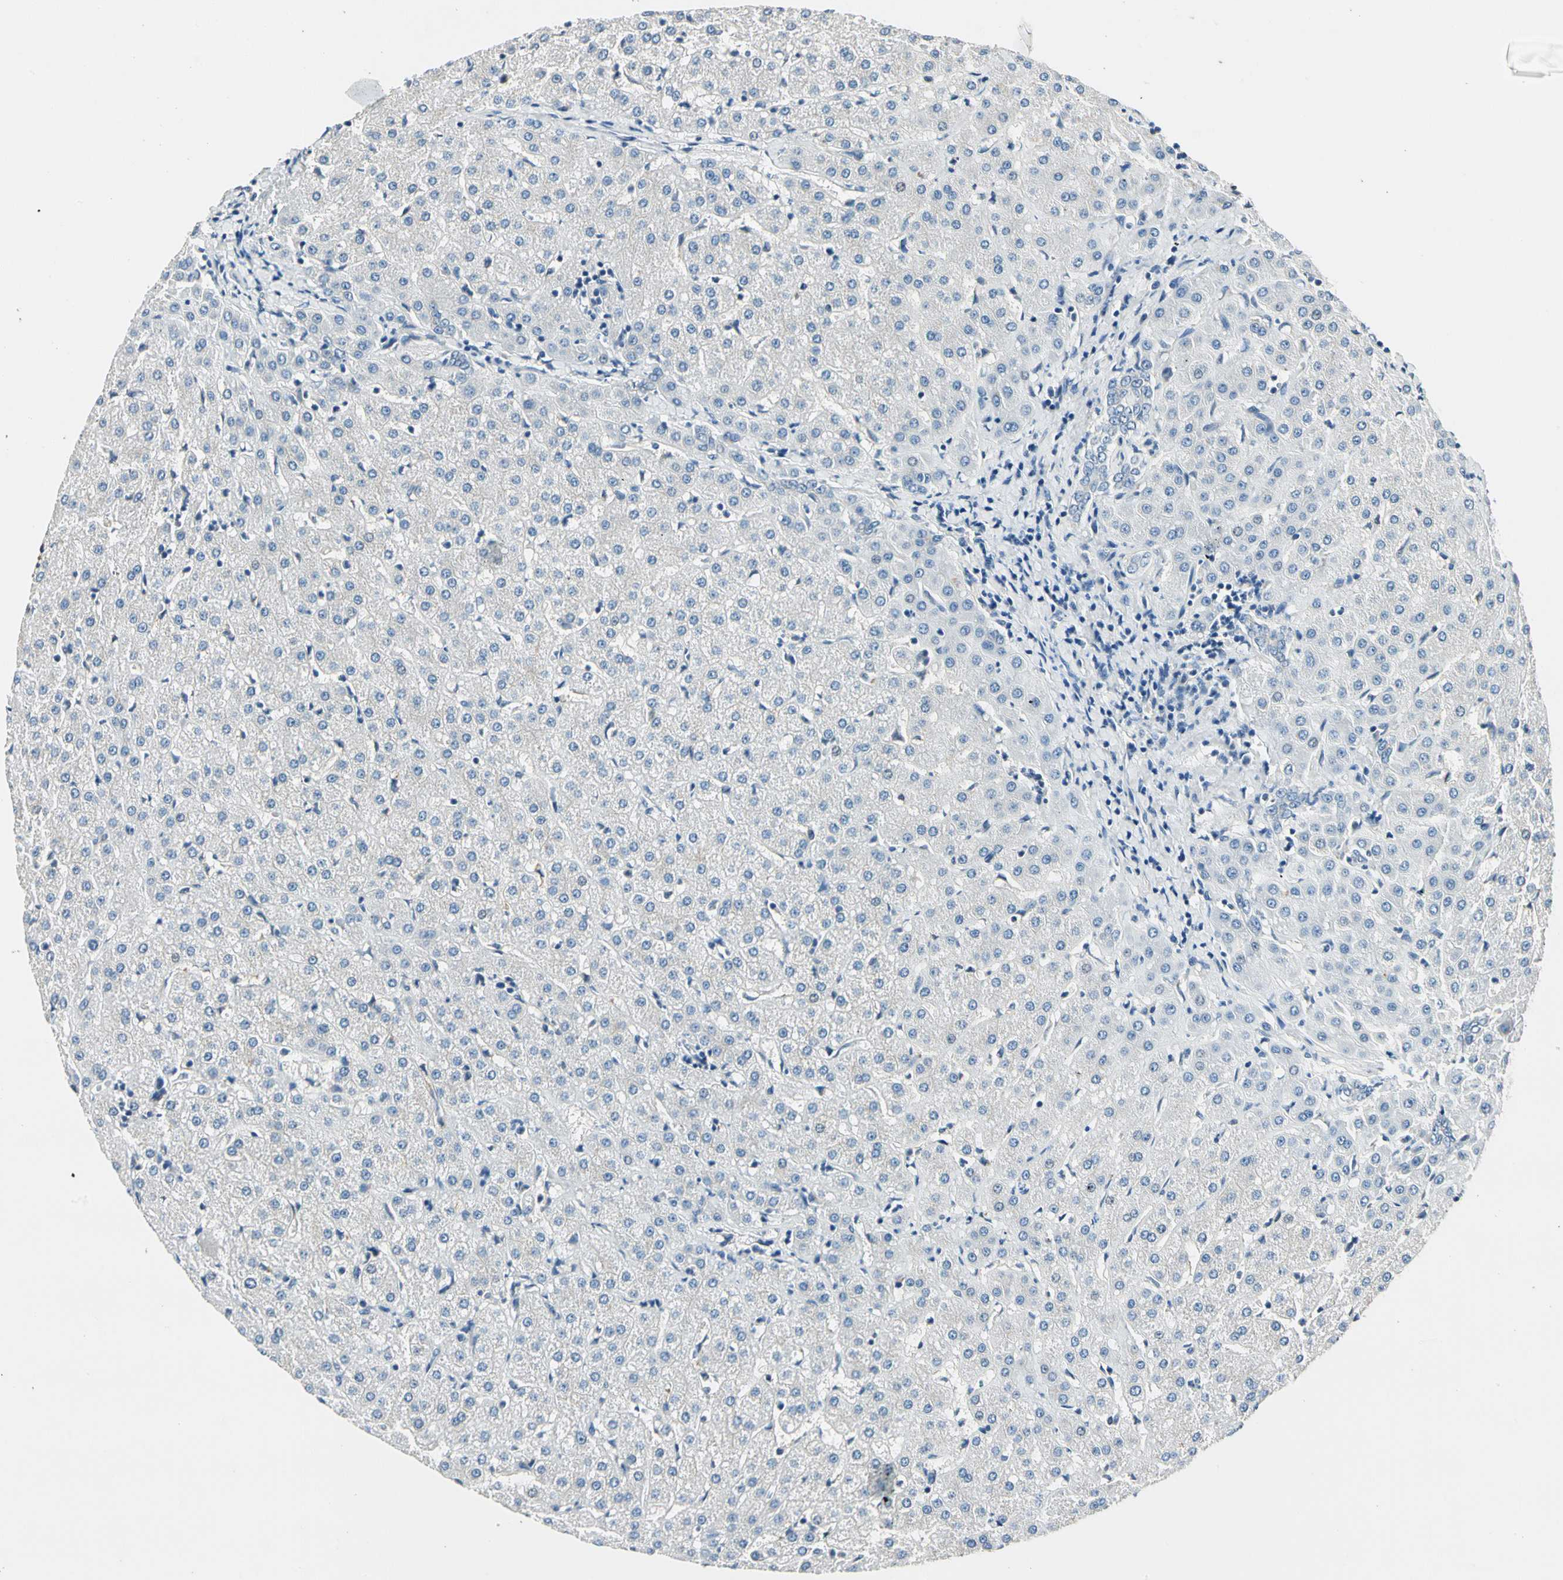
{"staining": {"intensity": "weak", "quantity": "<25%", "location": "cytoplasmic/membranous"}, "tissue": "liver", "cell_type": "Cholangiocytes", "image_type": "normal", "snomed": [{"axis": "morphology", "description": "Normal tissue, NOS"}, {"axis": "topography", "description": "Liver"}], "caption": "Cholangiocytes are negative for protein expression in benign human liver. The staining is performed using DAB (3,3'-diaminobenzidine) brown chromogen with nuclei counter-stained in using hematoxylin.", "gene": "ROCK2", "patient": {"sex": "female", "age": 27}}